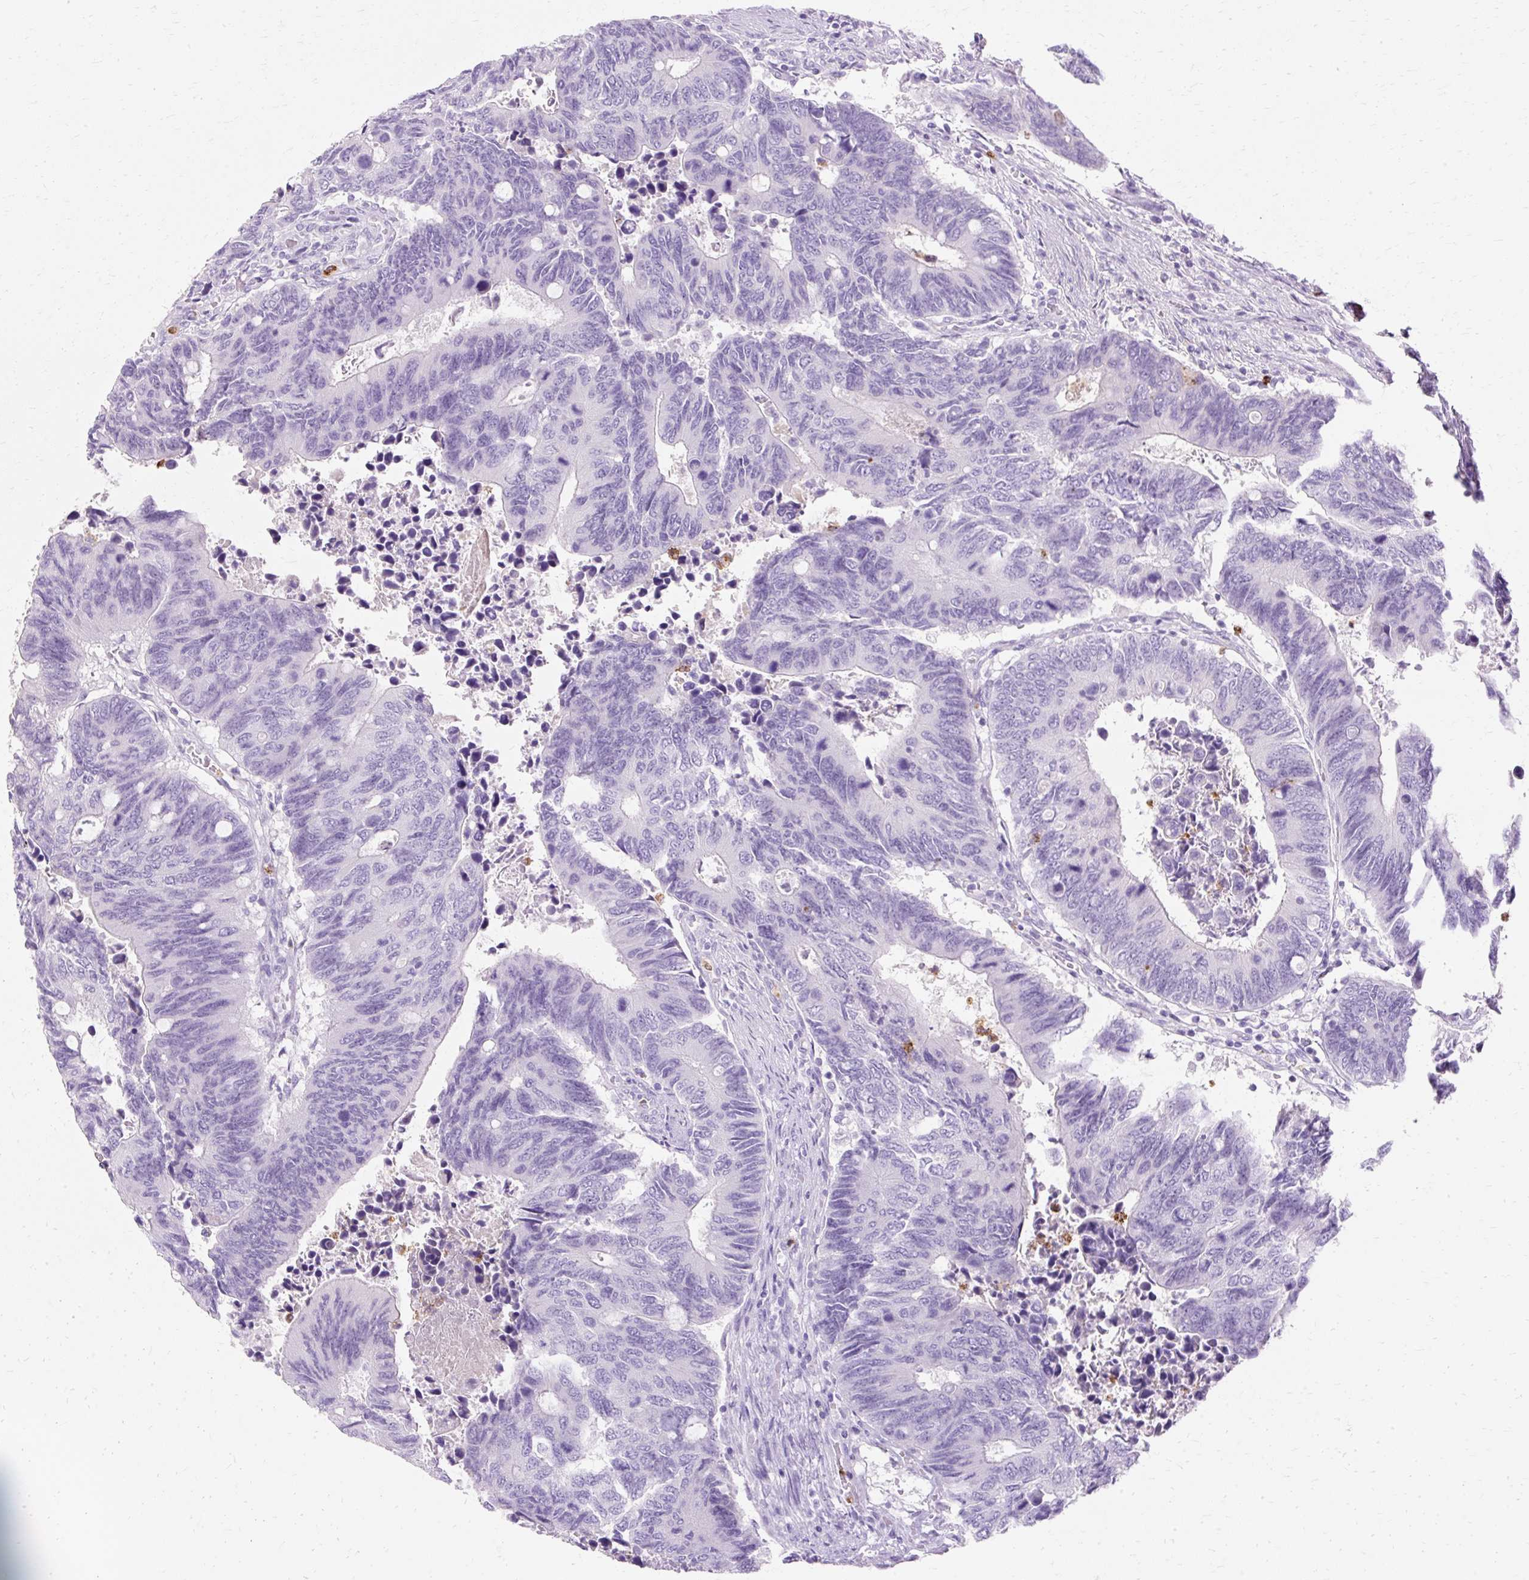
{"staining": {"intensity": "negative", "quantity": "none", "location": "none"}, "tissue": "colorectal cancer", "cell_type": "Tumor cells", "image_type": "cancer", "snomed": [{"axis": "morphology", "description": "Adenocarcinoma, NOS"}, {"axis": "topography", "description": "Colon"}], "caption": "IHC histopathology image of neoplastic tissue: human adenocarcinoma (colorectal) stained with DAB (3,3'-diaminobenzidine) demonstrates no significant protein expression in tumor cells.", "gene": "DEFA1", "patient": {"sex": "male", "age": 87}}